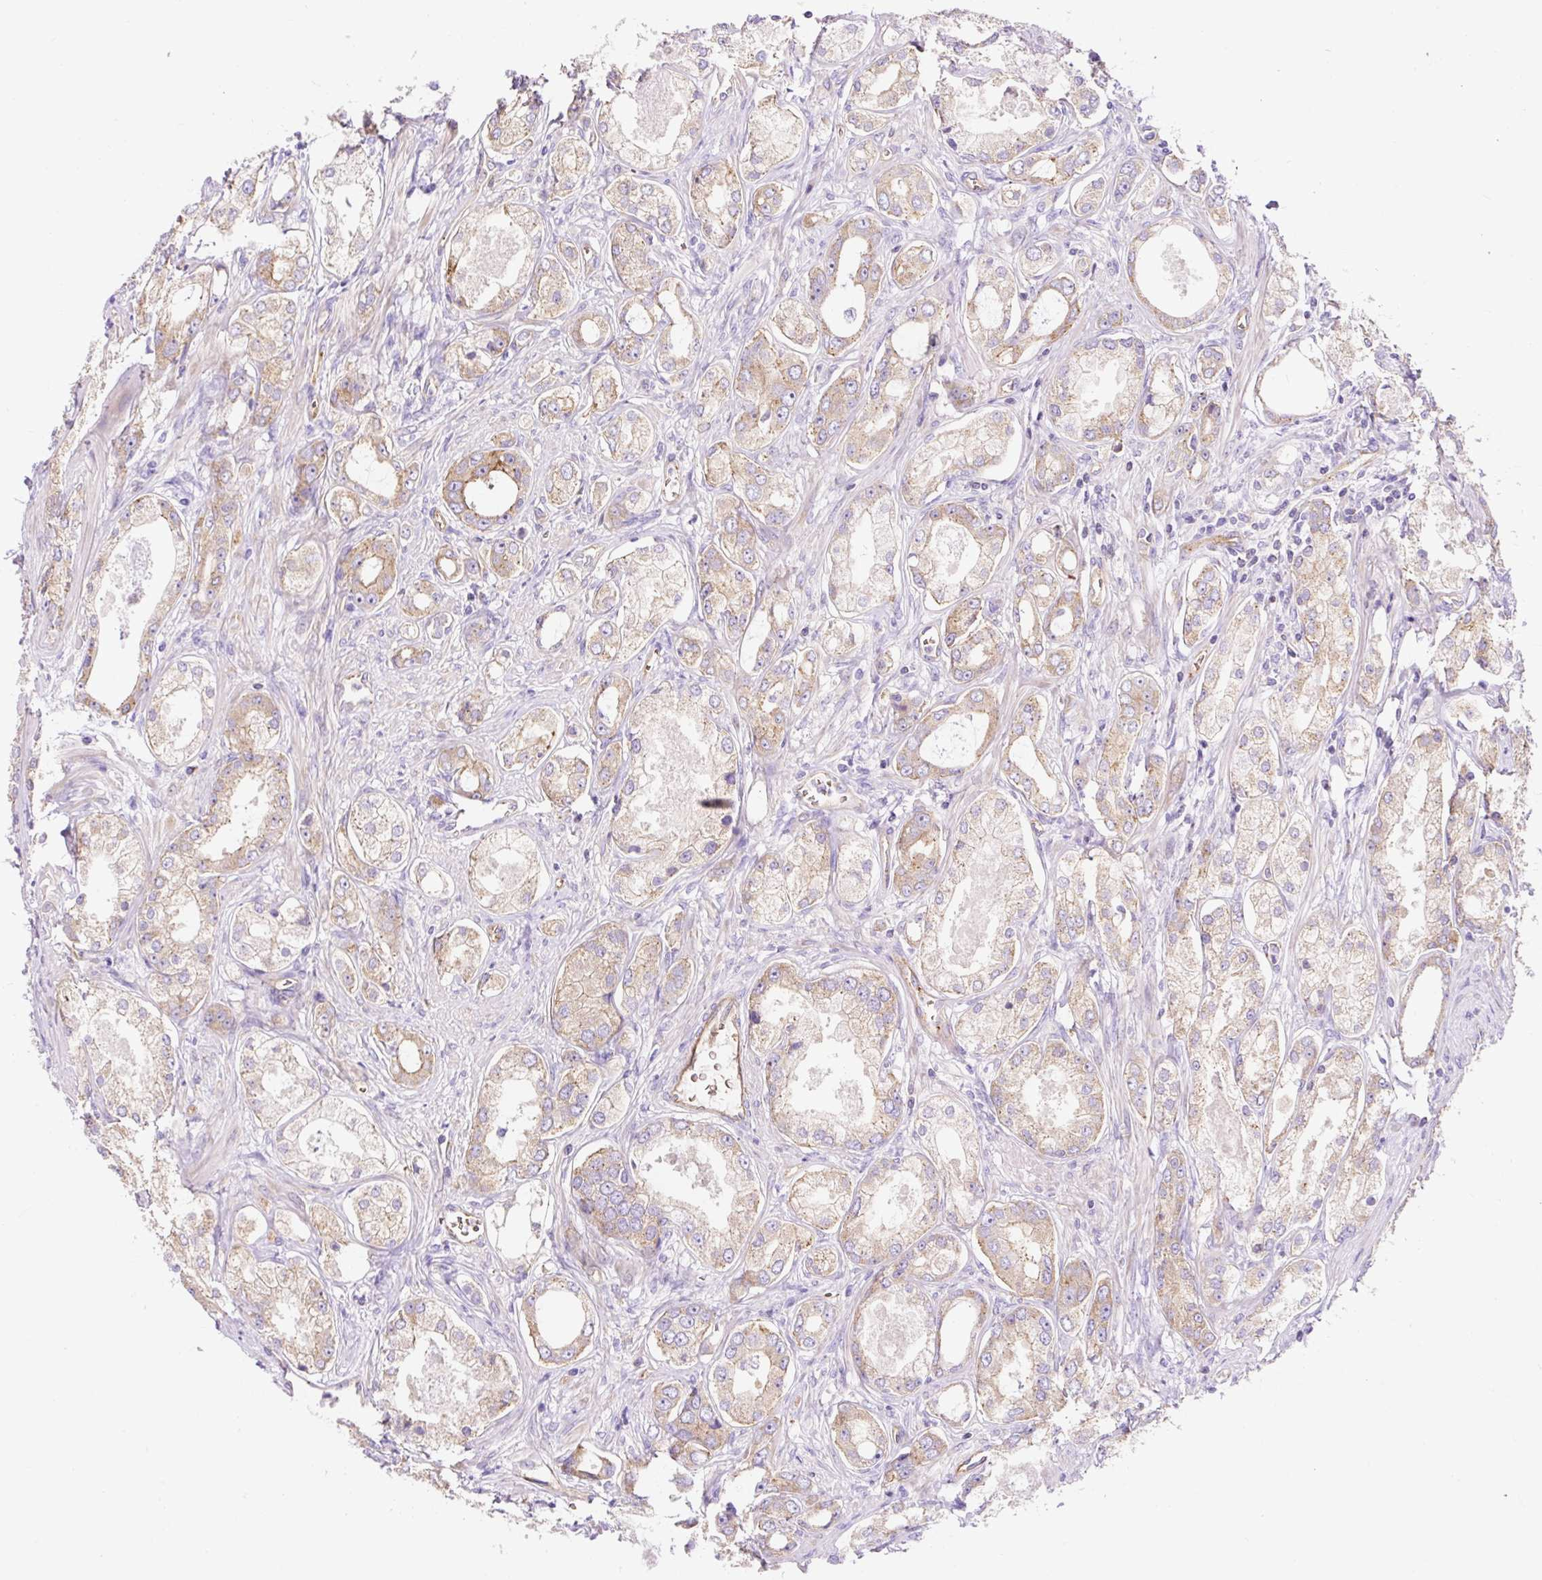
{"staining": {"intensity": "weak", "quantity": "25%-75%", "location": "cytoplasmic/membranous"}, "tissue": "prostate cancer", "cell_type": "Tumor cells", "image_type": "cancer", "snomed": [{"axis": "morphology", "description": "Adenocarcinoma, Low grade"}, {"axis": "topography", "description": "Prostate"}], "caption": "DAB immunohistochemical staining of human prostate adenocarcinoma (low-grade) shows weak cytoplasmic/membranous protein staining in about 25%-75% of tumor cells.", "gene": "HIP1R", "patient": {"sex": "male", "age": 68}}